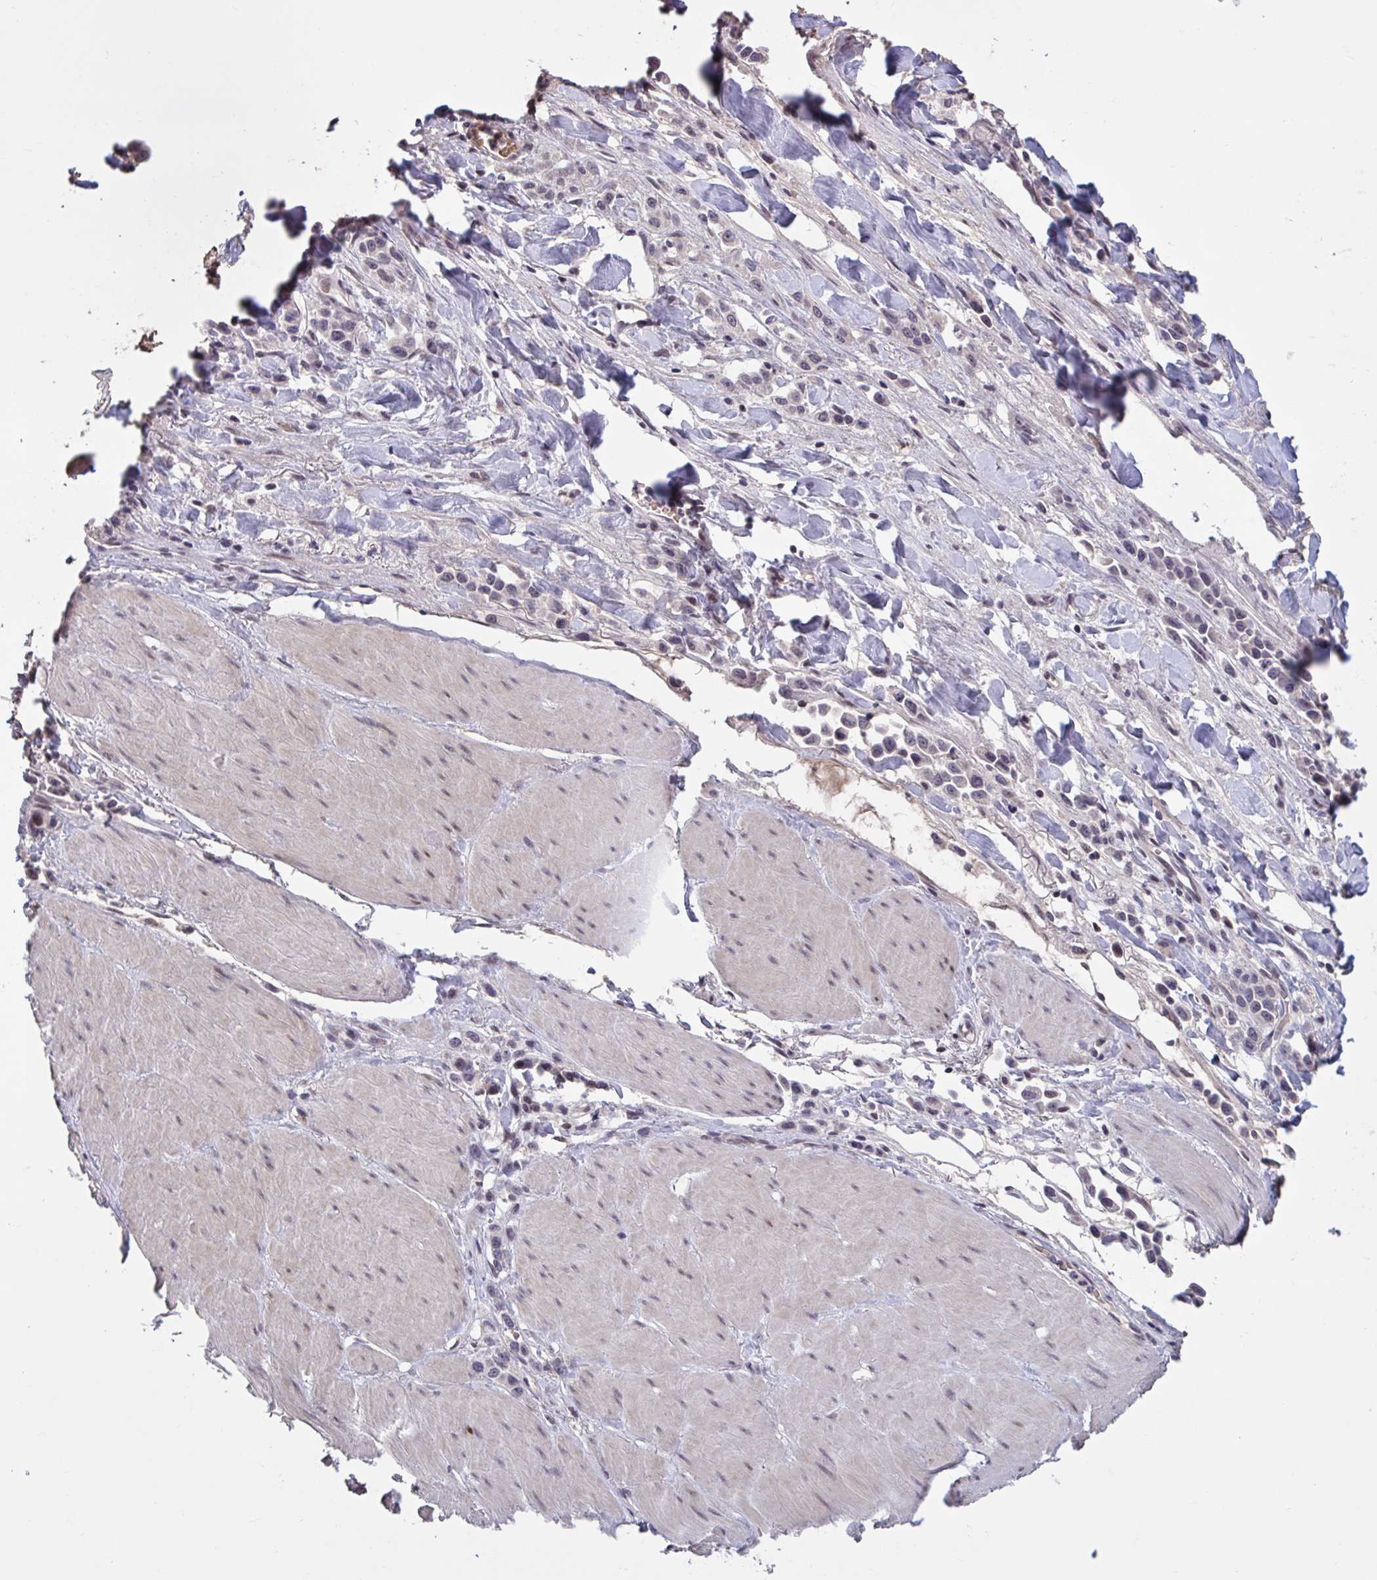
{"staining": {"intensity": "negative", "quantity": "none", "location": "none"}, "tissue": "stomach cancer", "cell_type": "Tumor cells", "image_type": "cancer", "snomed": [{"axis": "morphology", "description": "Adenocarcinoma, NOS"}, {"axis": "topography", "description": "Stomach"}], "caption": "Stomach cancer was stained to show a protein in brown. There is no significant positivity in tumor cells.", "gene": "ZNF414", "patient": {"sex": "male", "age": 47}}